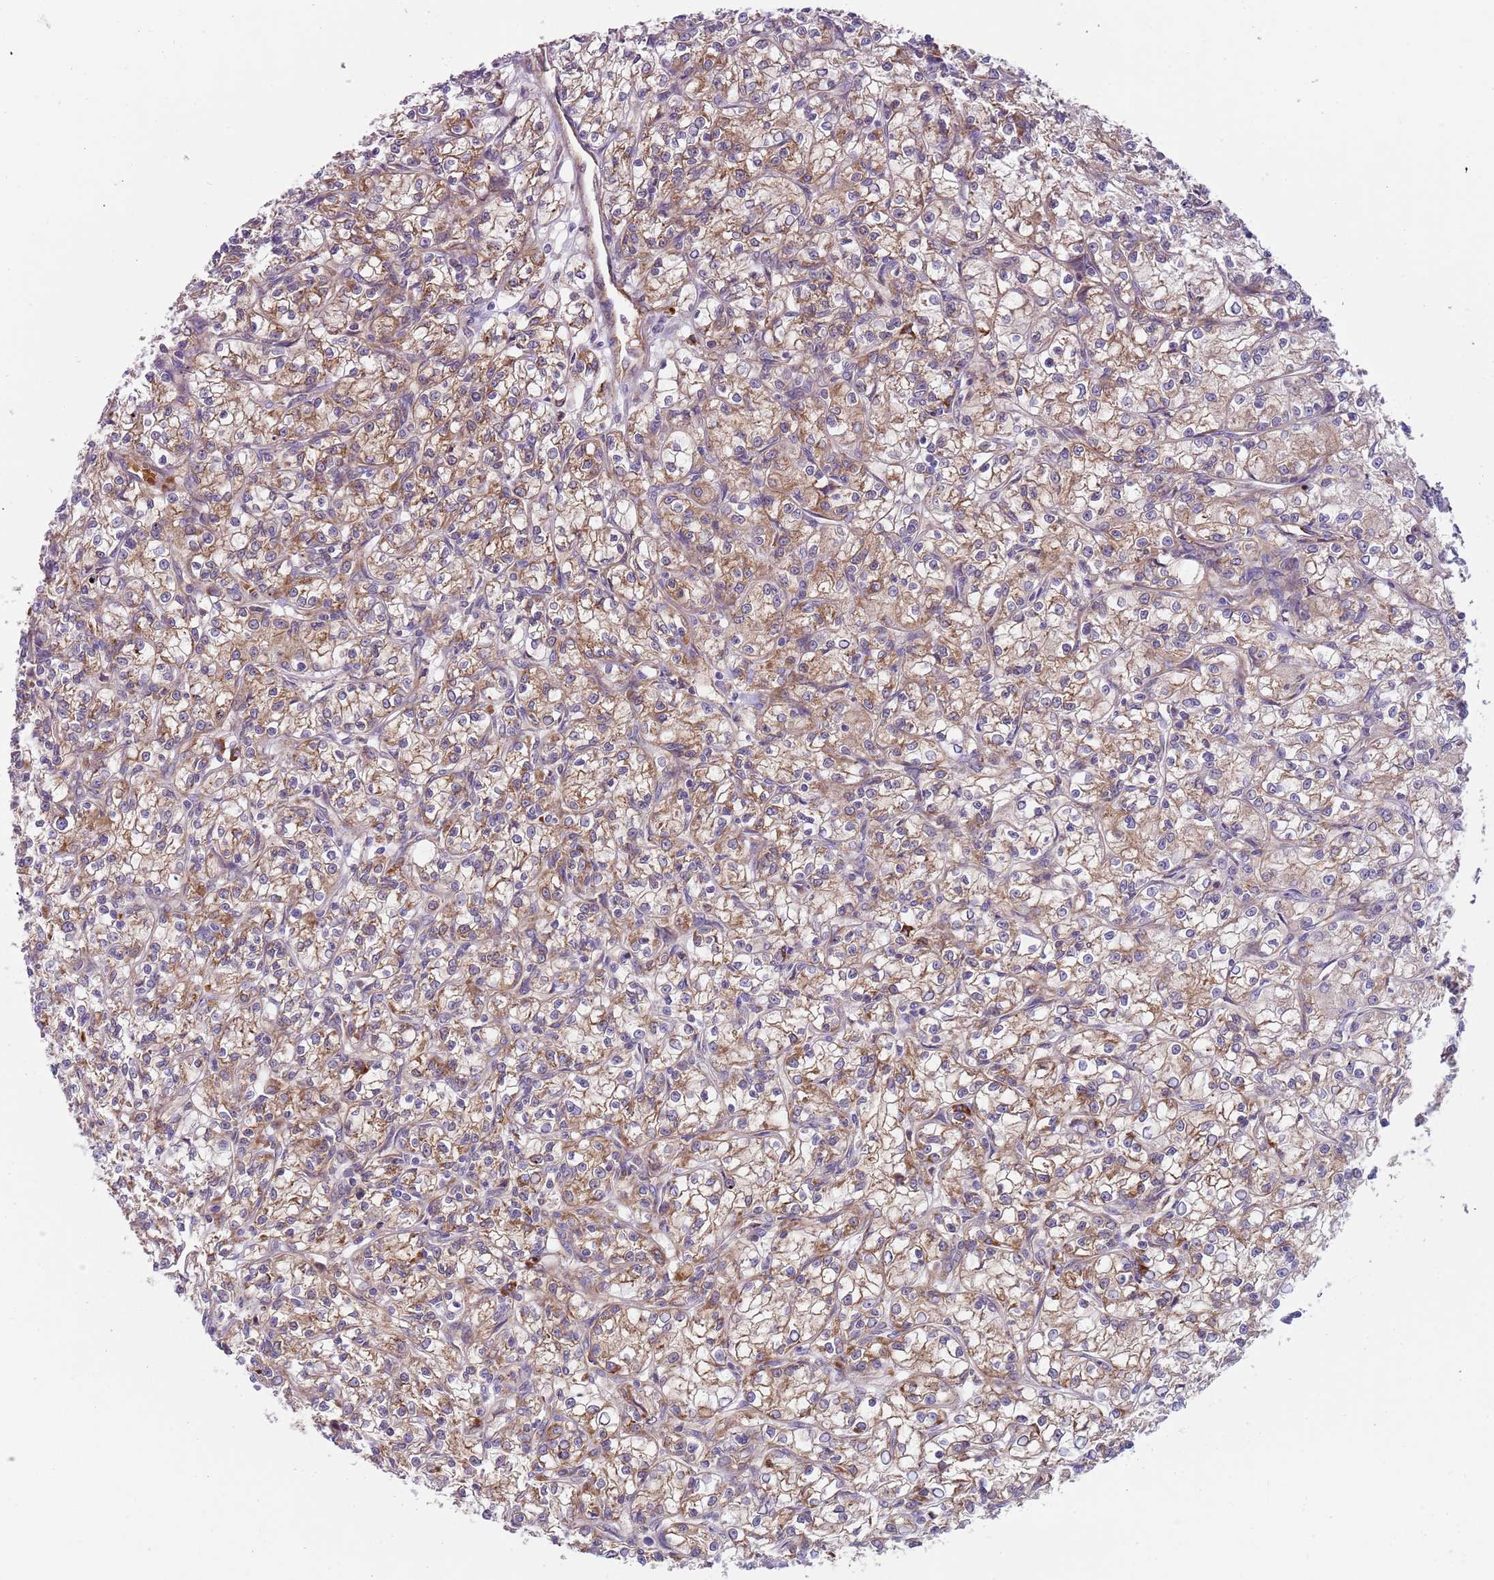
{"staining": {"intensity": "moderate", "quantity": ">75%", "location": "cytoplasmic/membranous"}, "tissue": "renal cancer", "cell_type": "Tumor cells", "image_type": "cancer", "snomed": [{"axis": "morphology", "description": "Adenocarcinoma, NOS"}, {"axis": "topography", "description": "Kidney"}], "caption": "High-power microscopy captured an immunohistochemistry micrograph of renal adenocarcinoma, revealing moderate cytoplasmic/membranous expression in approximately >75% of tumor cells.", "gene": "VWCE", "patient": {"sex": "female", "age": 59}}